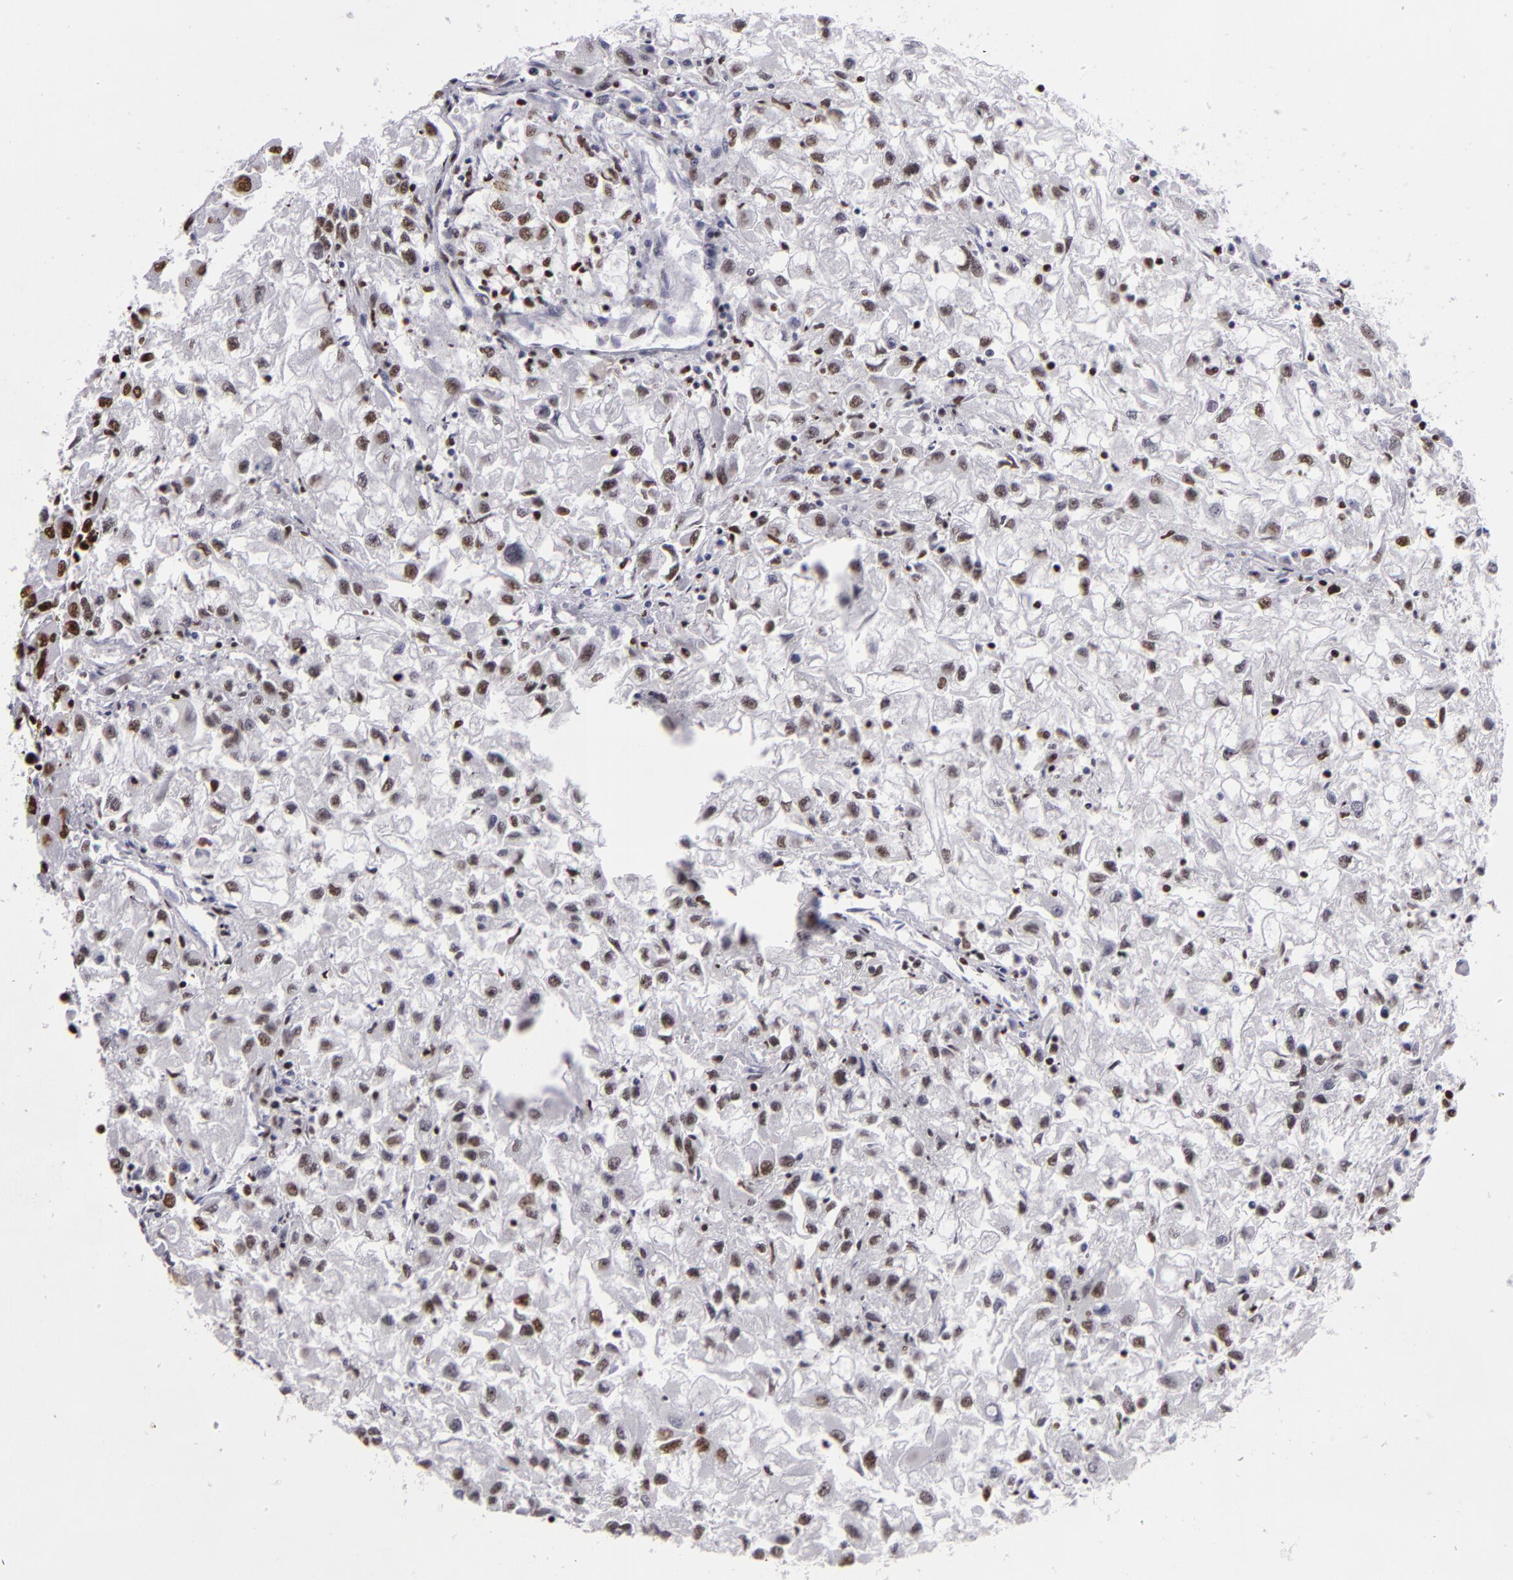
{"staining": {"intensity": "moderate", "quantity": "<25%", "location": "nuclear"}, "tissue": "renal cancer", "cell_type": "Tumor cells", "image_type": "cancer", "snomed": [{"axis": "morphology", "description": "Adenocarcinoma, NOS"}, {"axis": "topography", "description": "Kidney"}], "caption": "This micrograph displays immunohistochemistry staining of human renal adenocarcinoma, with low moderate nuclear positivity in approximately <25% of tumor cells.", "gene": "SAFB", "patient": {"sex": "male", "age": 59}}